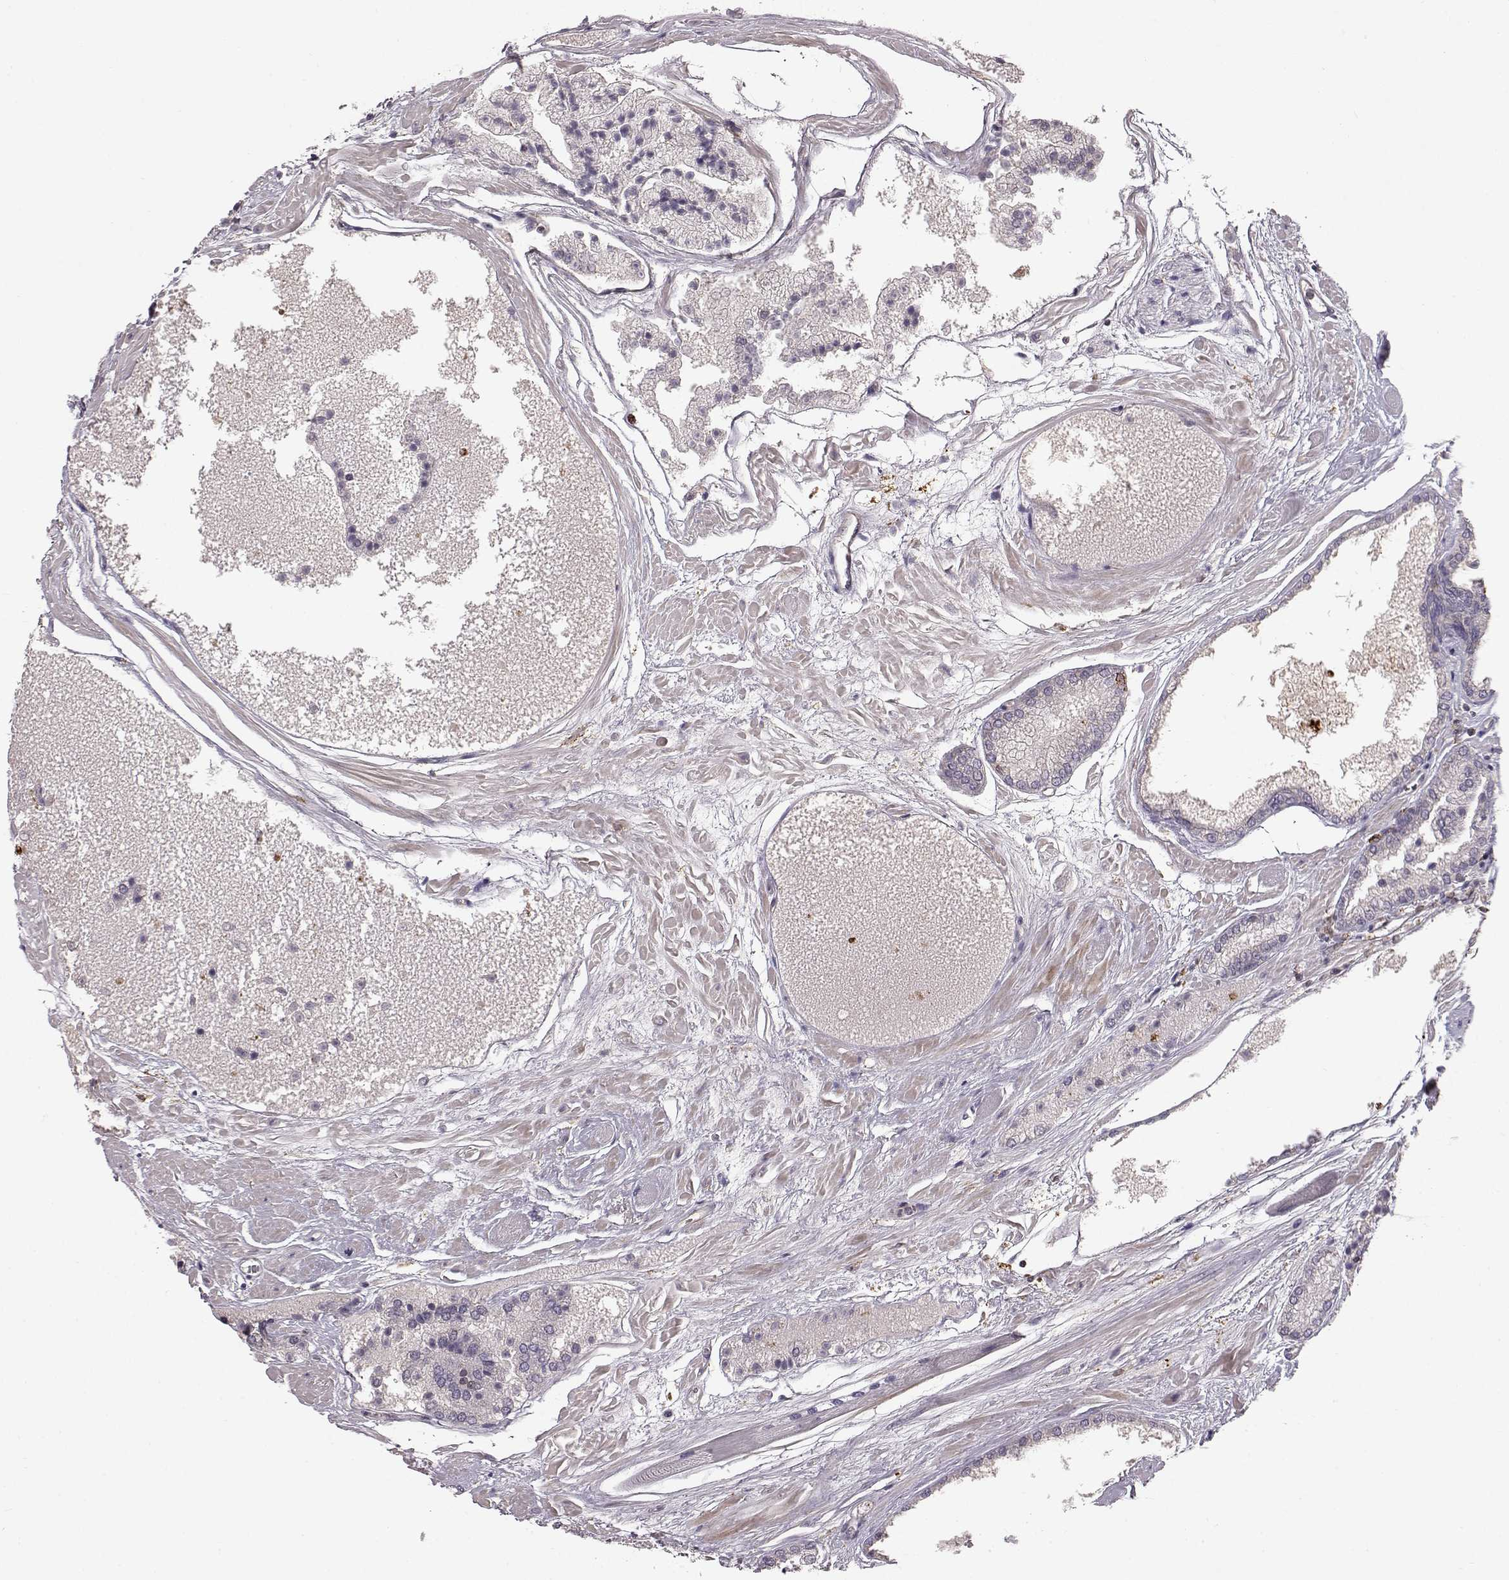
{"staining": {"intensity": "negative", "quantity": "none", "location": "none"}, "tissue": "prostate cancer", "cell_type": "Tumor cells", "image_type": "cancer", "snomed": [{"axis": "morphology", "description": "Adenocarcinoma, High grade"}, {"axis": "topography", "description": "Prostate"}], "caption": "Tumor cells are negative for brown protein staining in prostate high-grade adenocarcinoma. (DAB immunohistochemistry, high magnification).", "gene": "CCNF", "patient": {"sex": "male", "age": 56}}